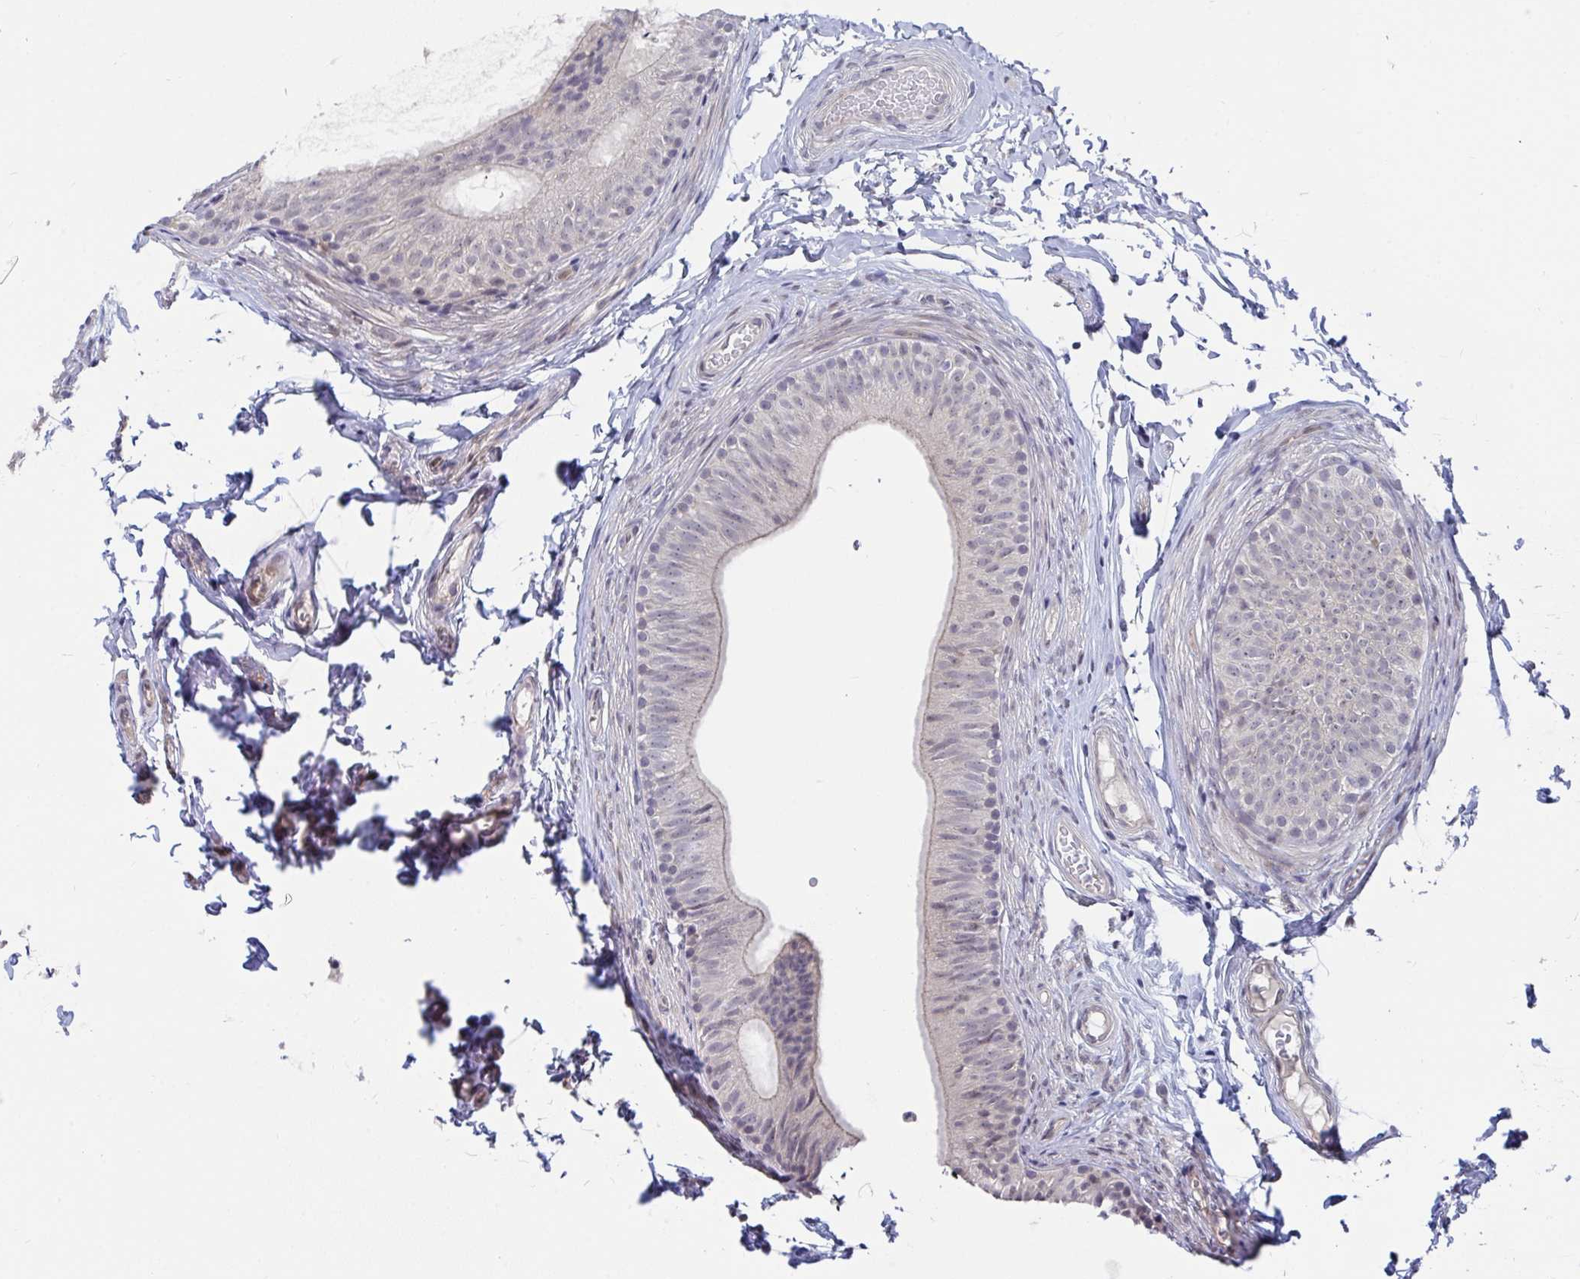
{"staining": {"intensity": "moderate", "quantity": "<25%", "location": "cytoplasmic/membranous"}, "tissue": "epididymis", "cell_type": "Glandular cells", "image_type": "normal", "snomed": [{"axis": "morphology", "description": "Normal tissue, NOS"}, {"axis": "topography", "description": "Epididymis, spermatic cord, NOS"}, {"axis": "topography", "description": "Epididymis"}, {"axis": "topography", "description": "Peripheral nerve tissue"}], "caption": "High-power microscopy captured an immunohistochemistry histopathology image of normal epididymis, revealing moderate cytoplasmic/membranous staining in approximately <25% of glandular cells. (DAB = brown stain, brightfield microscopy at high magnification).", "gene": "FAM156A", "patient": {"sex": "male", "age": 29}}